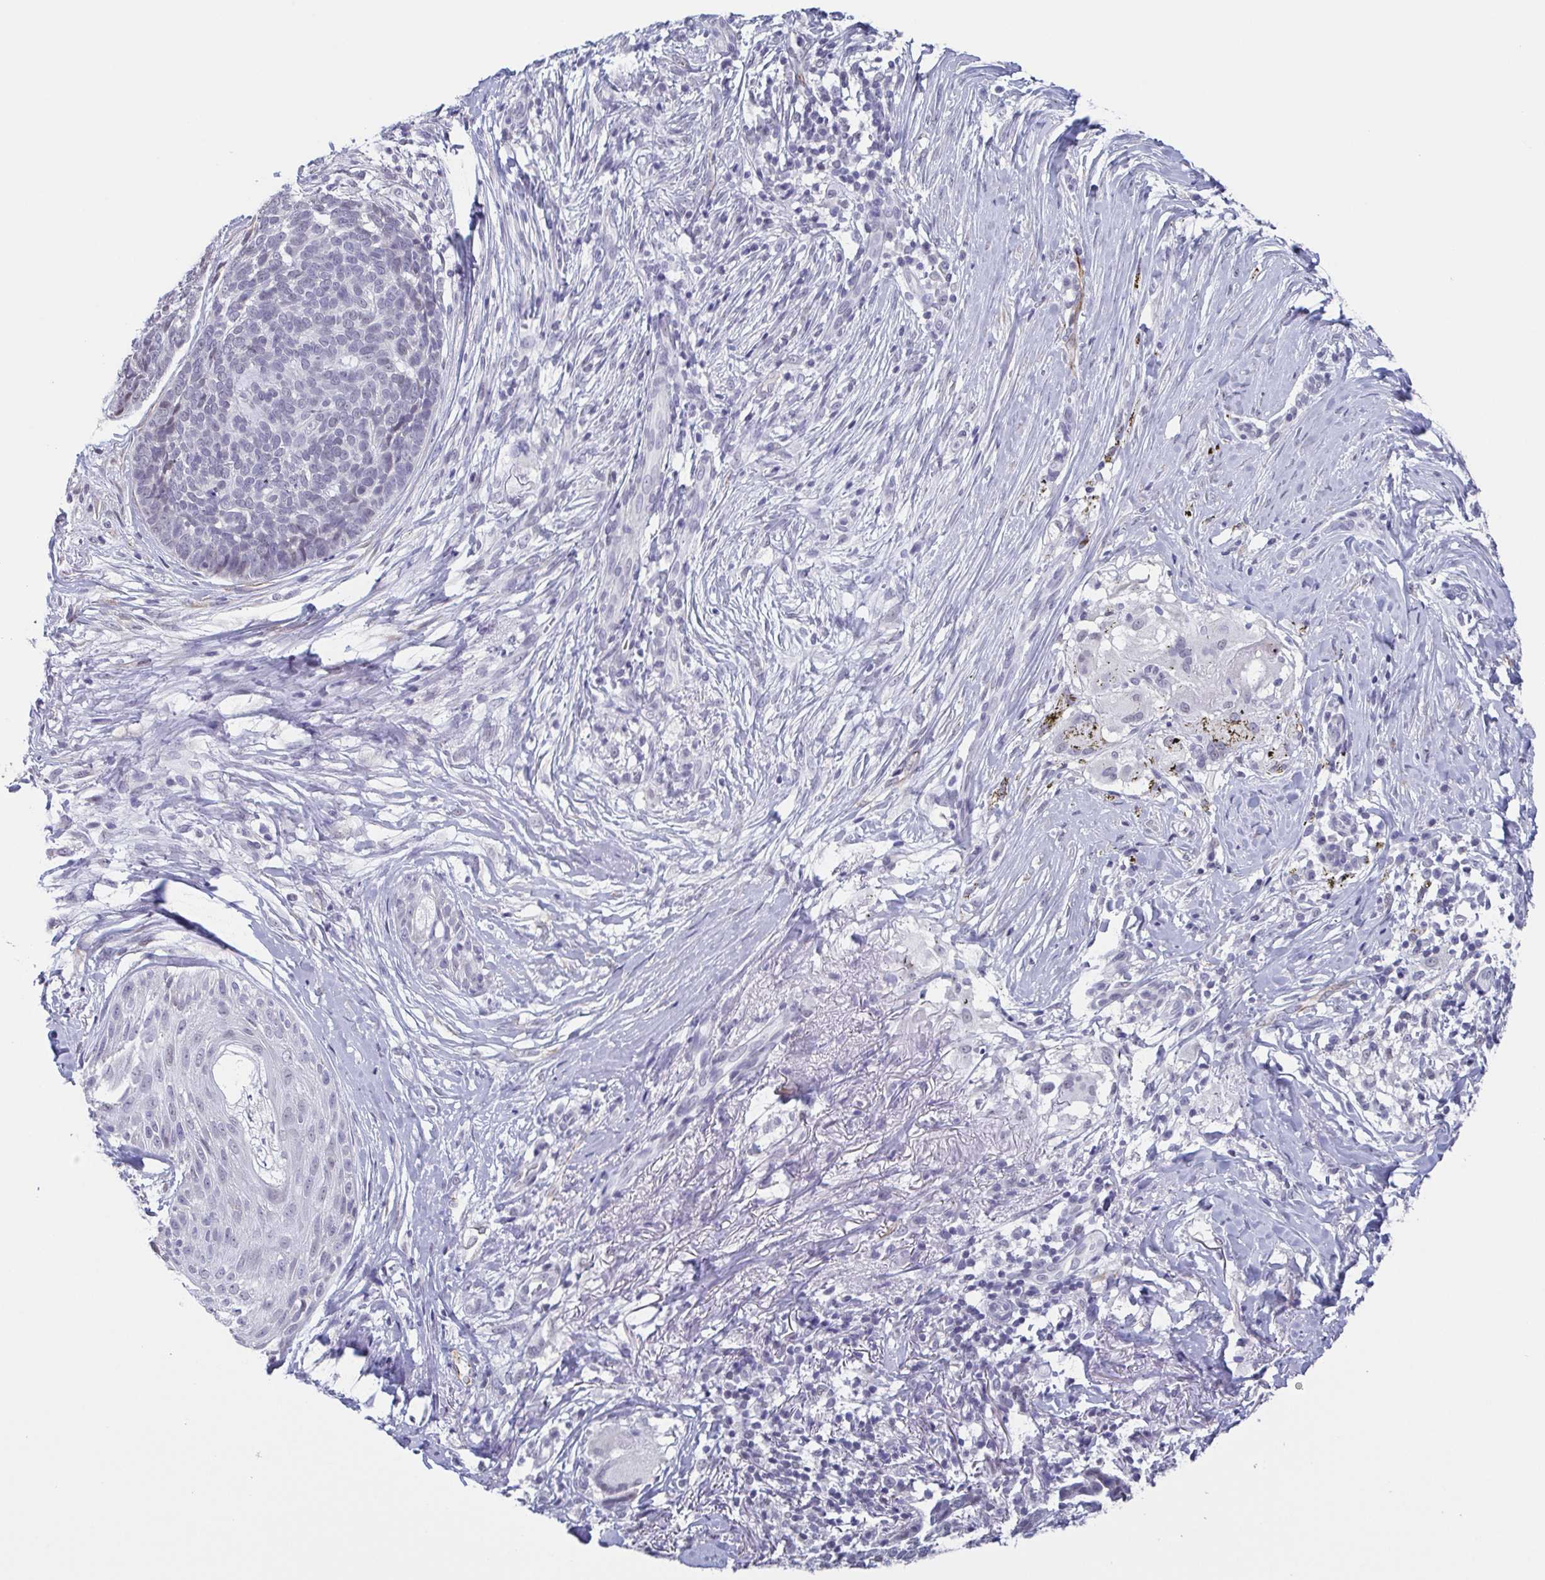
{"staining": {"intensity": "negative", "quantity": "none", "location": "none"}, "tissue": "skin cancer", "cell_type": "Tumor cells", "image_type": "cancer", "snomed": [{"axis": "morphology", "description": "Basal cell carcinoma"}, {"axis": "topography", "description": "Skin"}, {"axis": "topography", "description": "Skin of nose"}], "caption": "Tumor cells show no significant protein positivity in skin basal cell carcinoma. Brightfield microscopy of immunohistochemistry stained with DAB (brown) and hematoxylin (blue), captured at high magnification.", "gene": "TMEM92", "patient": {"sex": "female", "age": 81}}